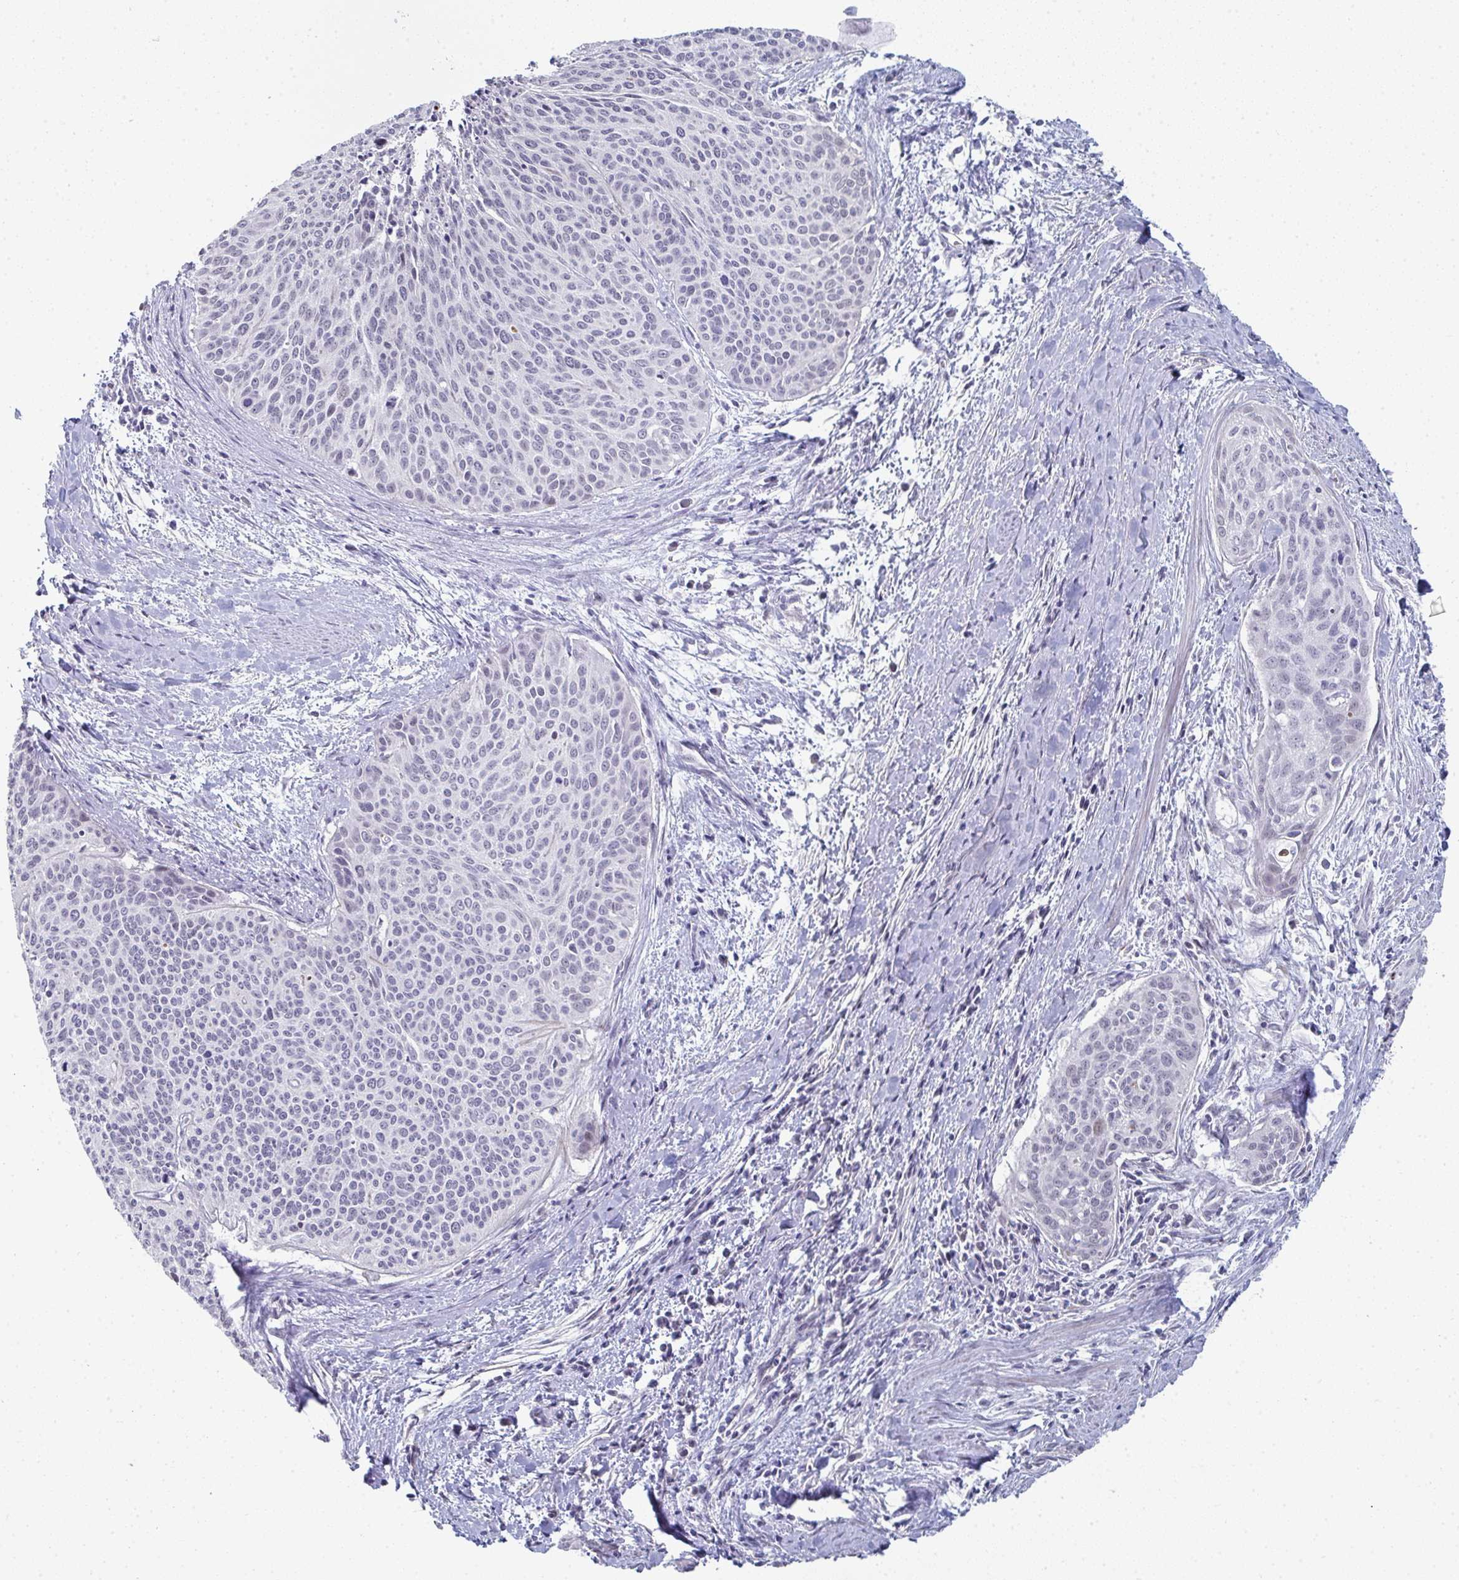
{"staining": {"intensity": "negative", "quantity": "none", "location": "none"}, "tissue": "cervical cancer", "cell_type": "Tumor cells", "image_type": "cancer", "snomed": [{"axis": "morphology", "description": "Squamous cell carcinoma, NOS"}, {"axis": "topography", "description": "Cervix"}], "caption": "IHC histopathology image of neoplastic tissue: cervical cancer (squamous cell carcinoma) stained with DAB (3,3'-diaminobenzidine) displays no significant protein positivity in tumor cells. (Immunohistochemistry (ihc), brightfield microscopy, high magnification).", "gene": "A1CF", "patient": {"sex": "female", "age": 55}}